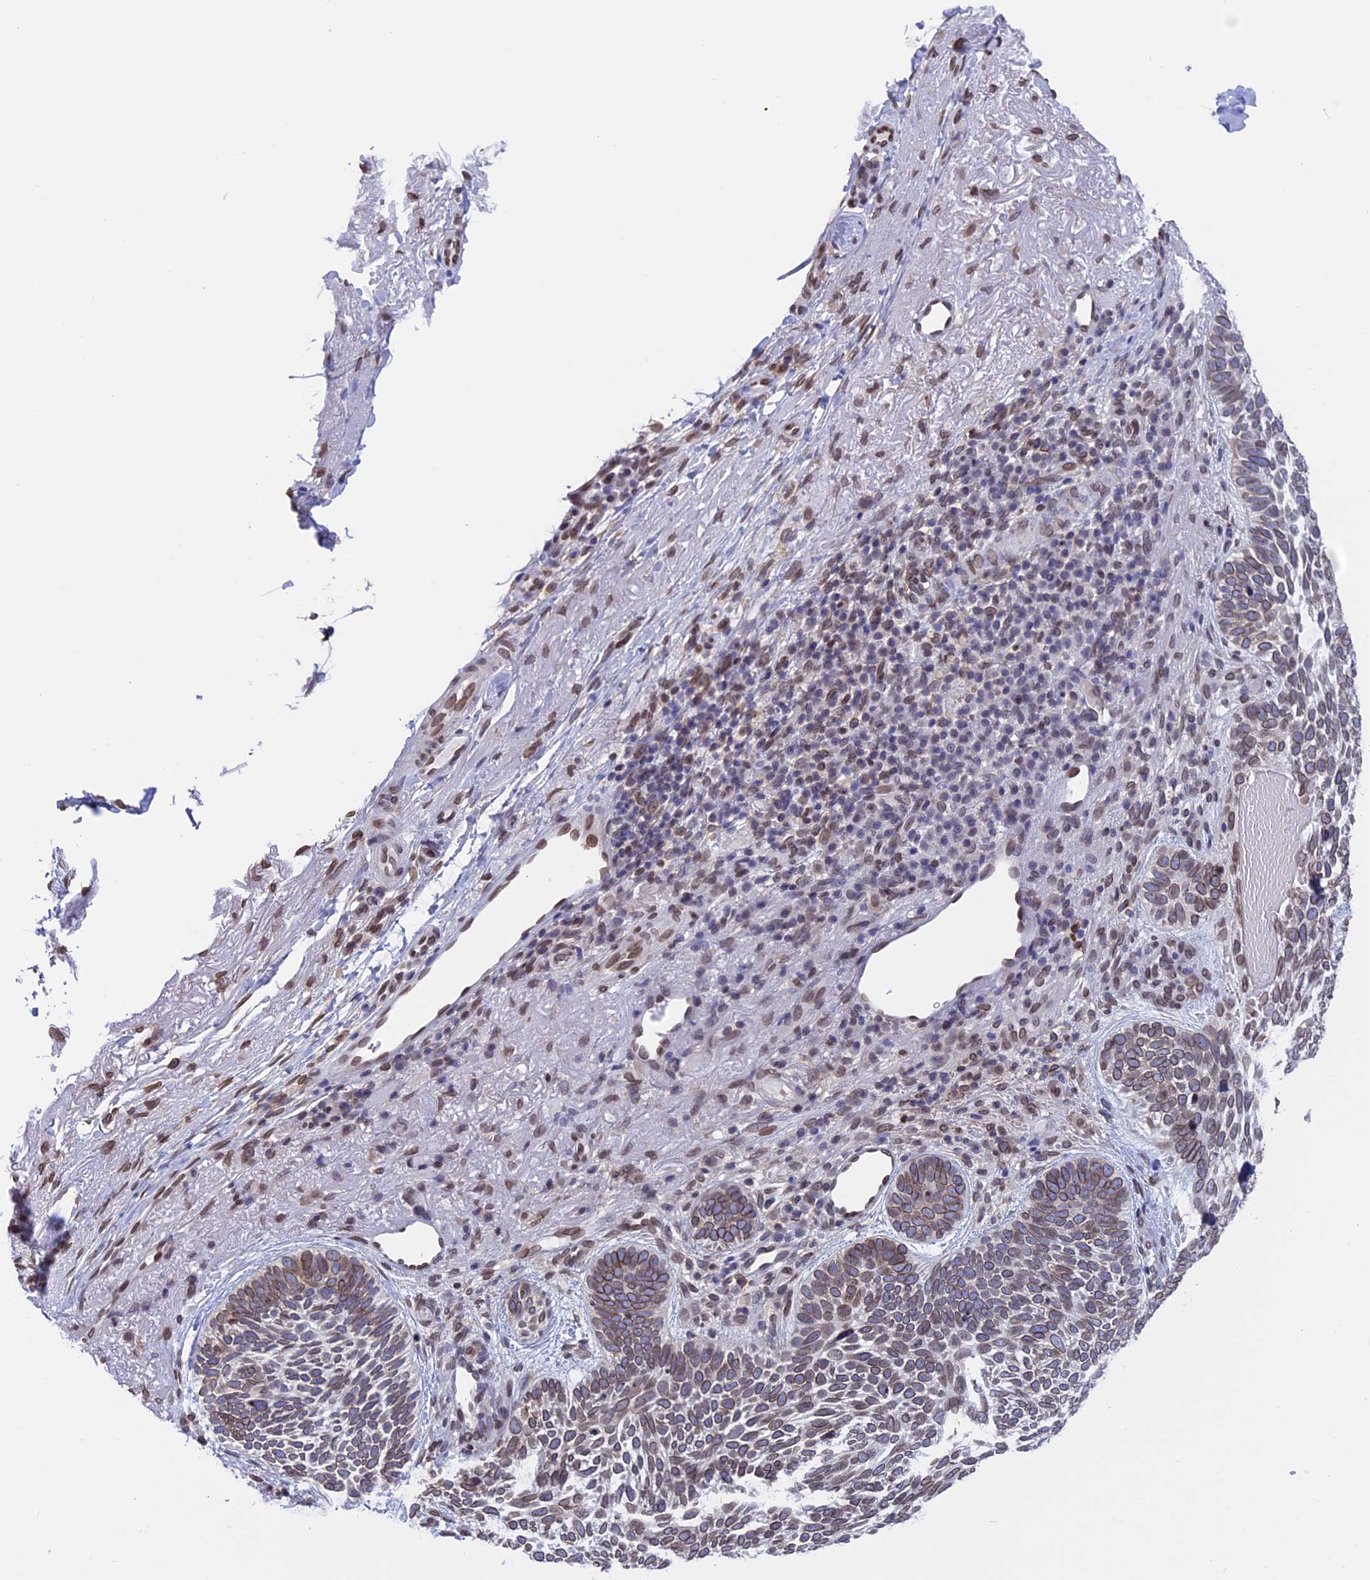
{"staining": {"intensity": "weak", "quantity": ">75%", "location": "cytoplasmic/membranous,nuclear"}, "tissue": "skin cancer", "cell_type": "Tumor cells", "image_type": "cancer", "snomed": [{"axis": "morphology", "description": "Basal cell carcinoma"}, {"axis": "topography", "description": "Skin"}], "caption": "Immunohistochemistry (DAB) staining of basal cell carcinoma (skin) displays weak cytoplasmic/membranous and nuclear protein positivity in approximately >75% of tumor cells.", "gene": "TMPRSS7", "patient": {"sex": "female", "age": 85}}